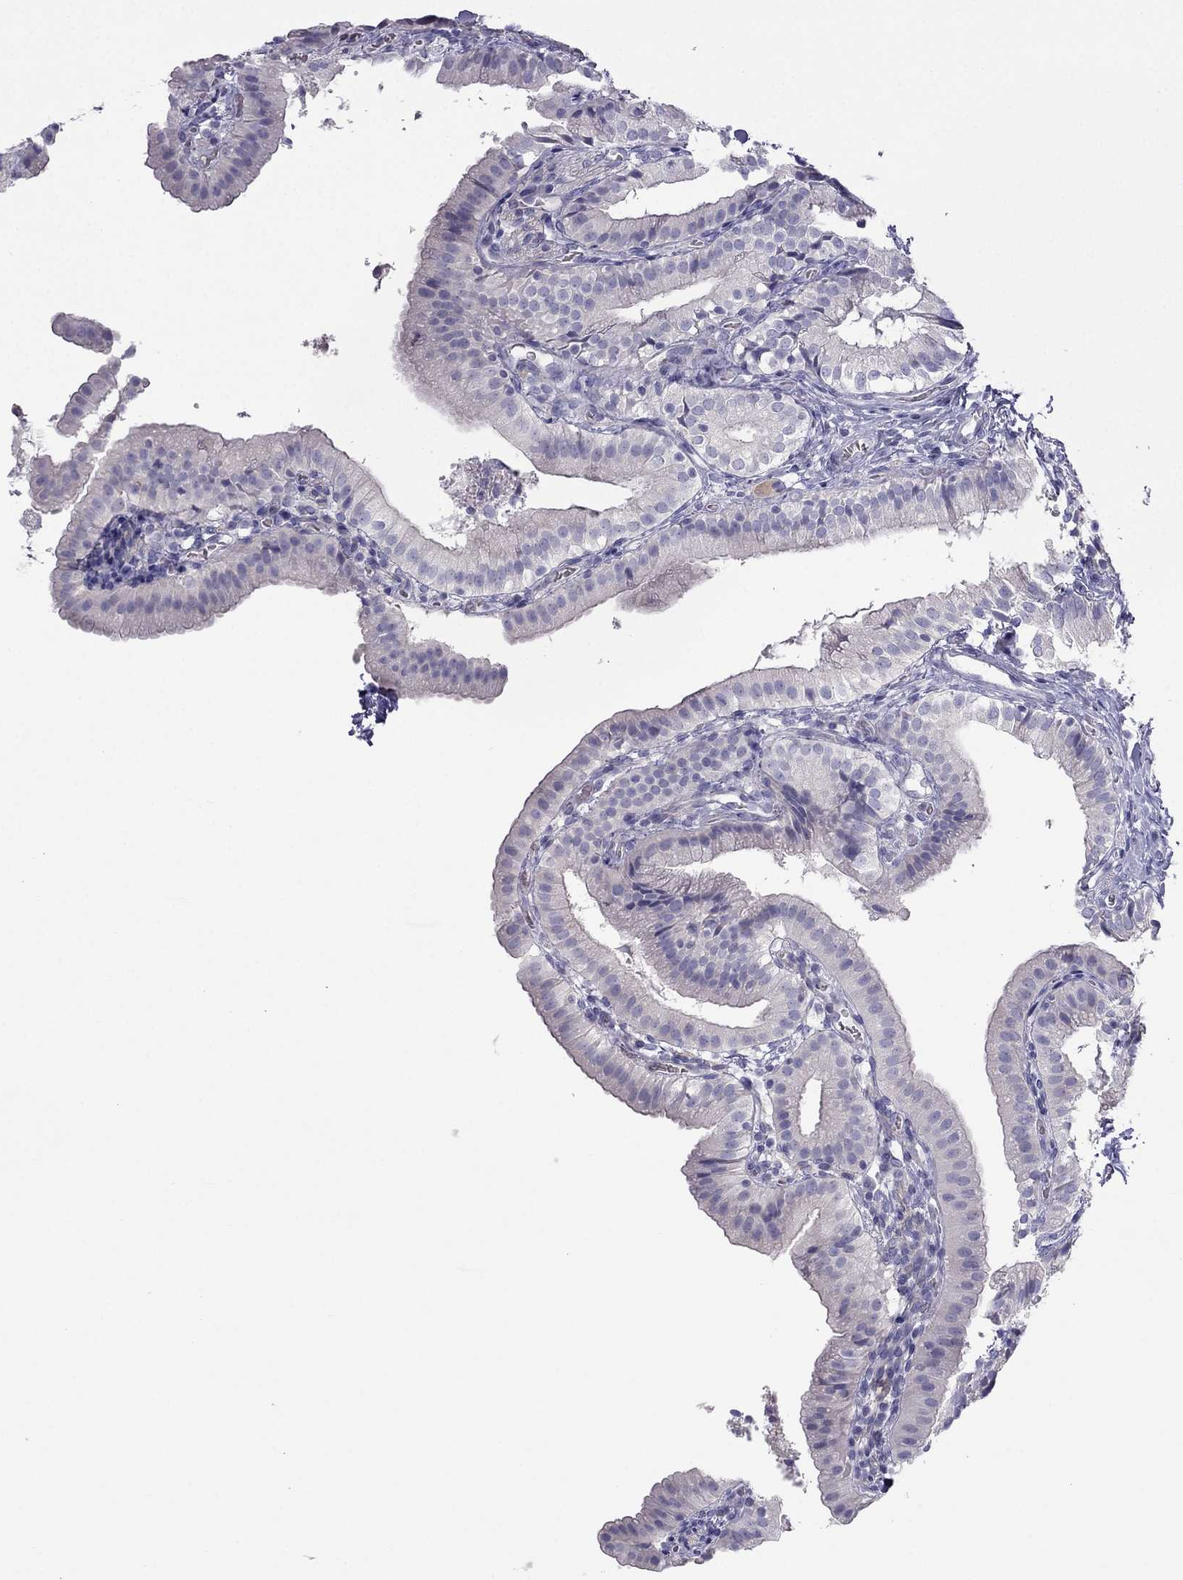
{"staining": {"intensity": "moderate", "quantity": "<25%", "location": "cytoplasmic/membranous"}, "tissue": "gallbladder", "cell_type": "Glandular cells", "image_type": "normal", "snomed": [{"axis": "morphology", "description": "Normal tissue, NOS"}, {"axis": "topography", "description": "Gallbladder"}], "caption": "Immunohistochemistry (IHC) staining of benign gallbladder, which shows low levels of moderate cytoplasmic/membranous staining in approximately <25% of glandular cells indicating moderate cytoplasmic/membranous protein staining. The staining was performed using DAB (brown) for protein detection and nuclei were counterstained in hematoxylin (blue).", "gene": "ERC2", "patient": {"sex": "female", "age": 47}}